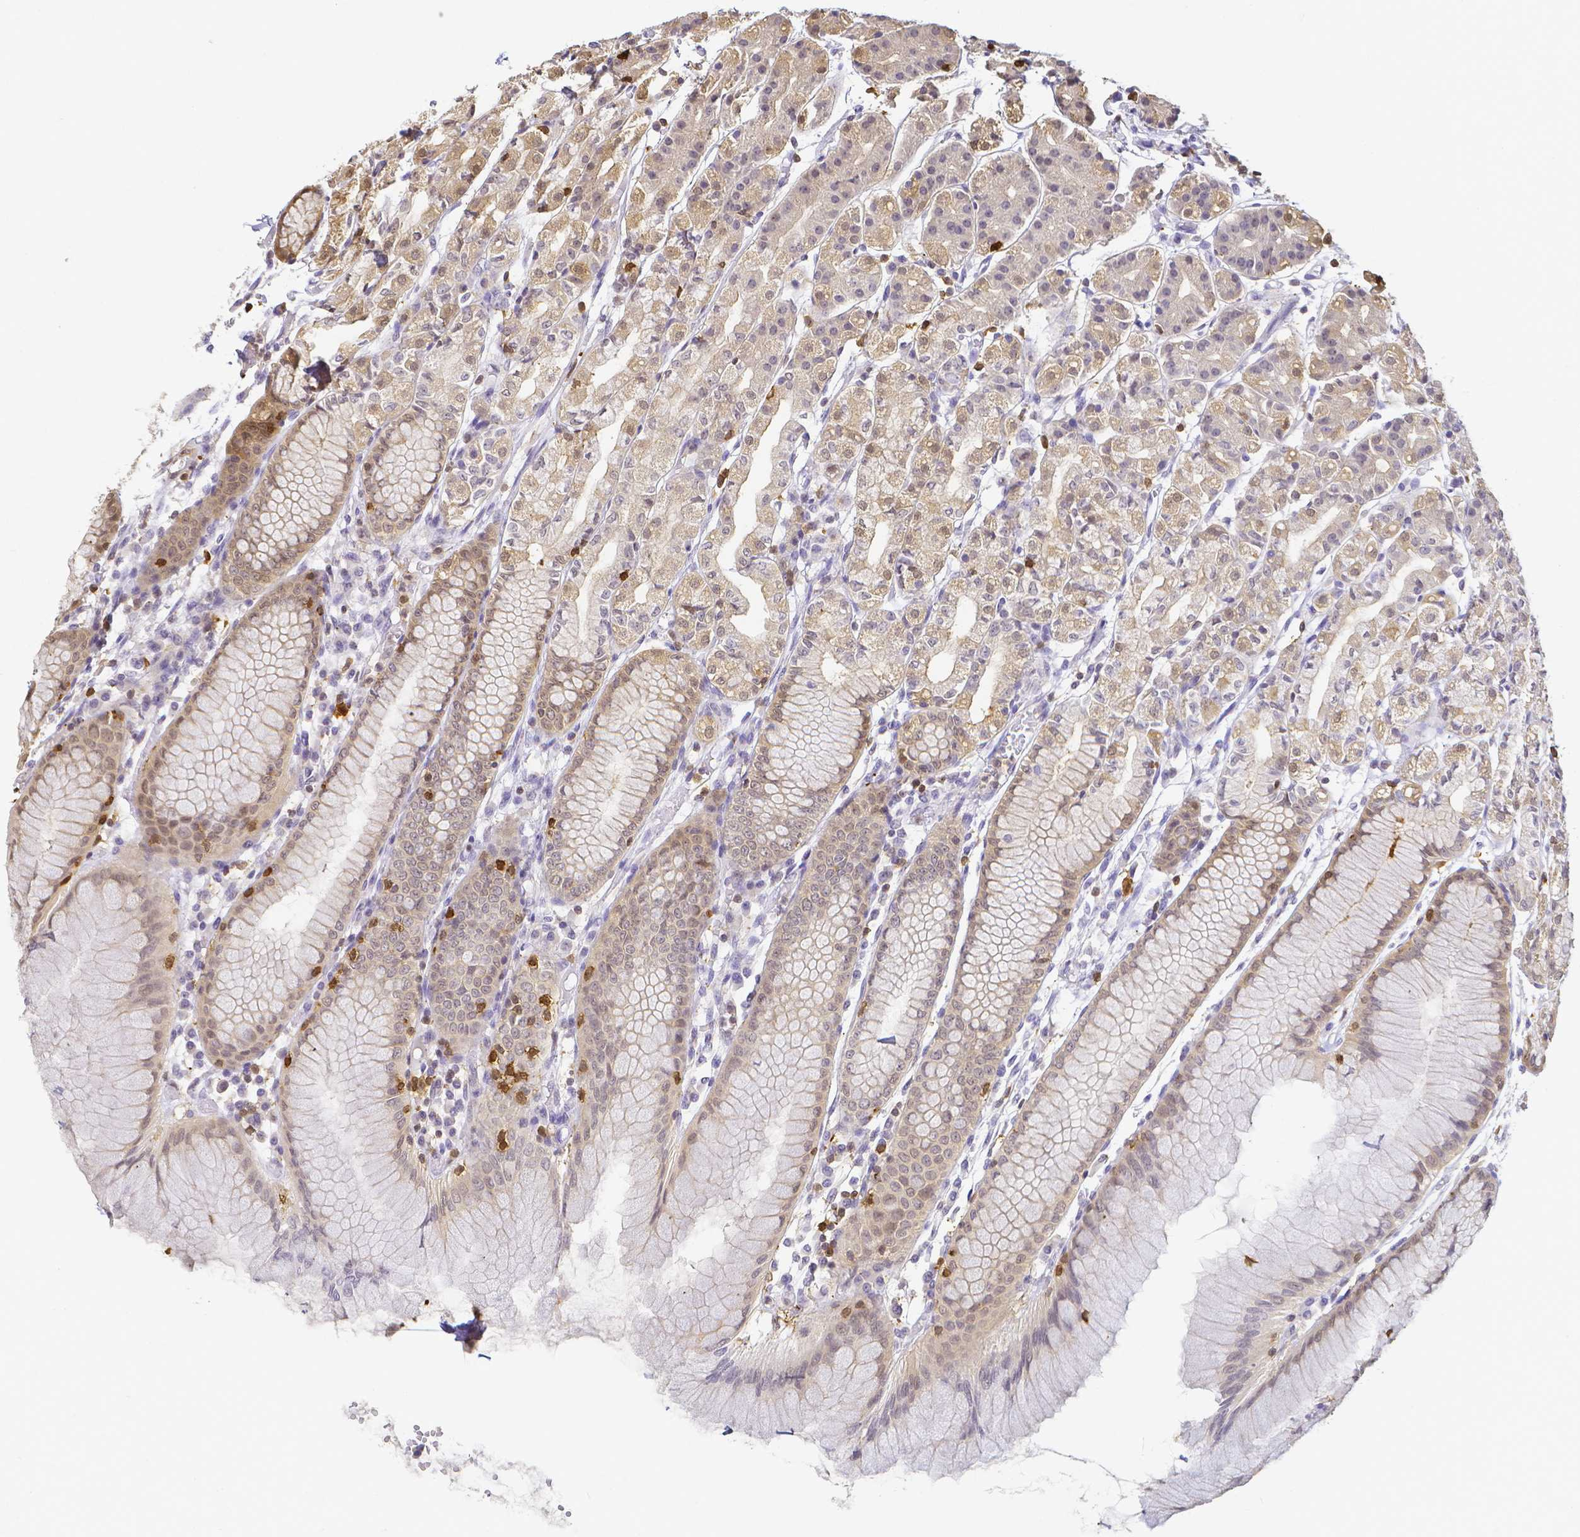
{"staining": {"intensity": "weak", "quantity": ">75%", "location": "cytoplasmic/membranous"}, "tissue": "stomach", "cell_type": "Glandular cells", "image_type": "normal", "snomed": [{"axis": "morphology", "description": "Normal tissue, NOS"}, {"axis": "topography", "description": "Stomach"}], "caption": "The immunohistochemical stain highlights weak cytoplasmic/membranous expression in glandular cells of unremarkable stomach. Nuclei are stained in blue.", "gene": "COTL1", "patient": {"sex": "female", "age": 57}}